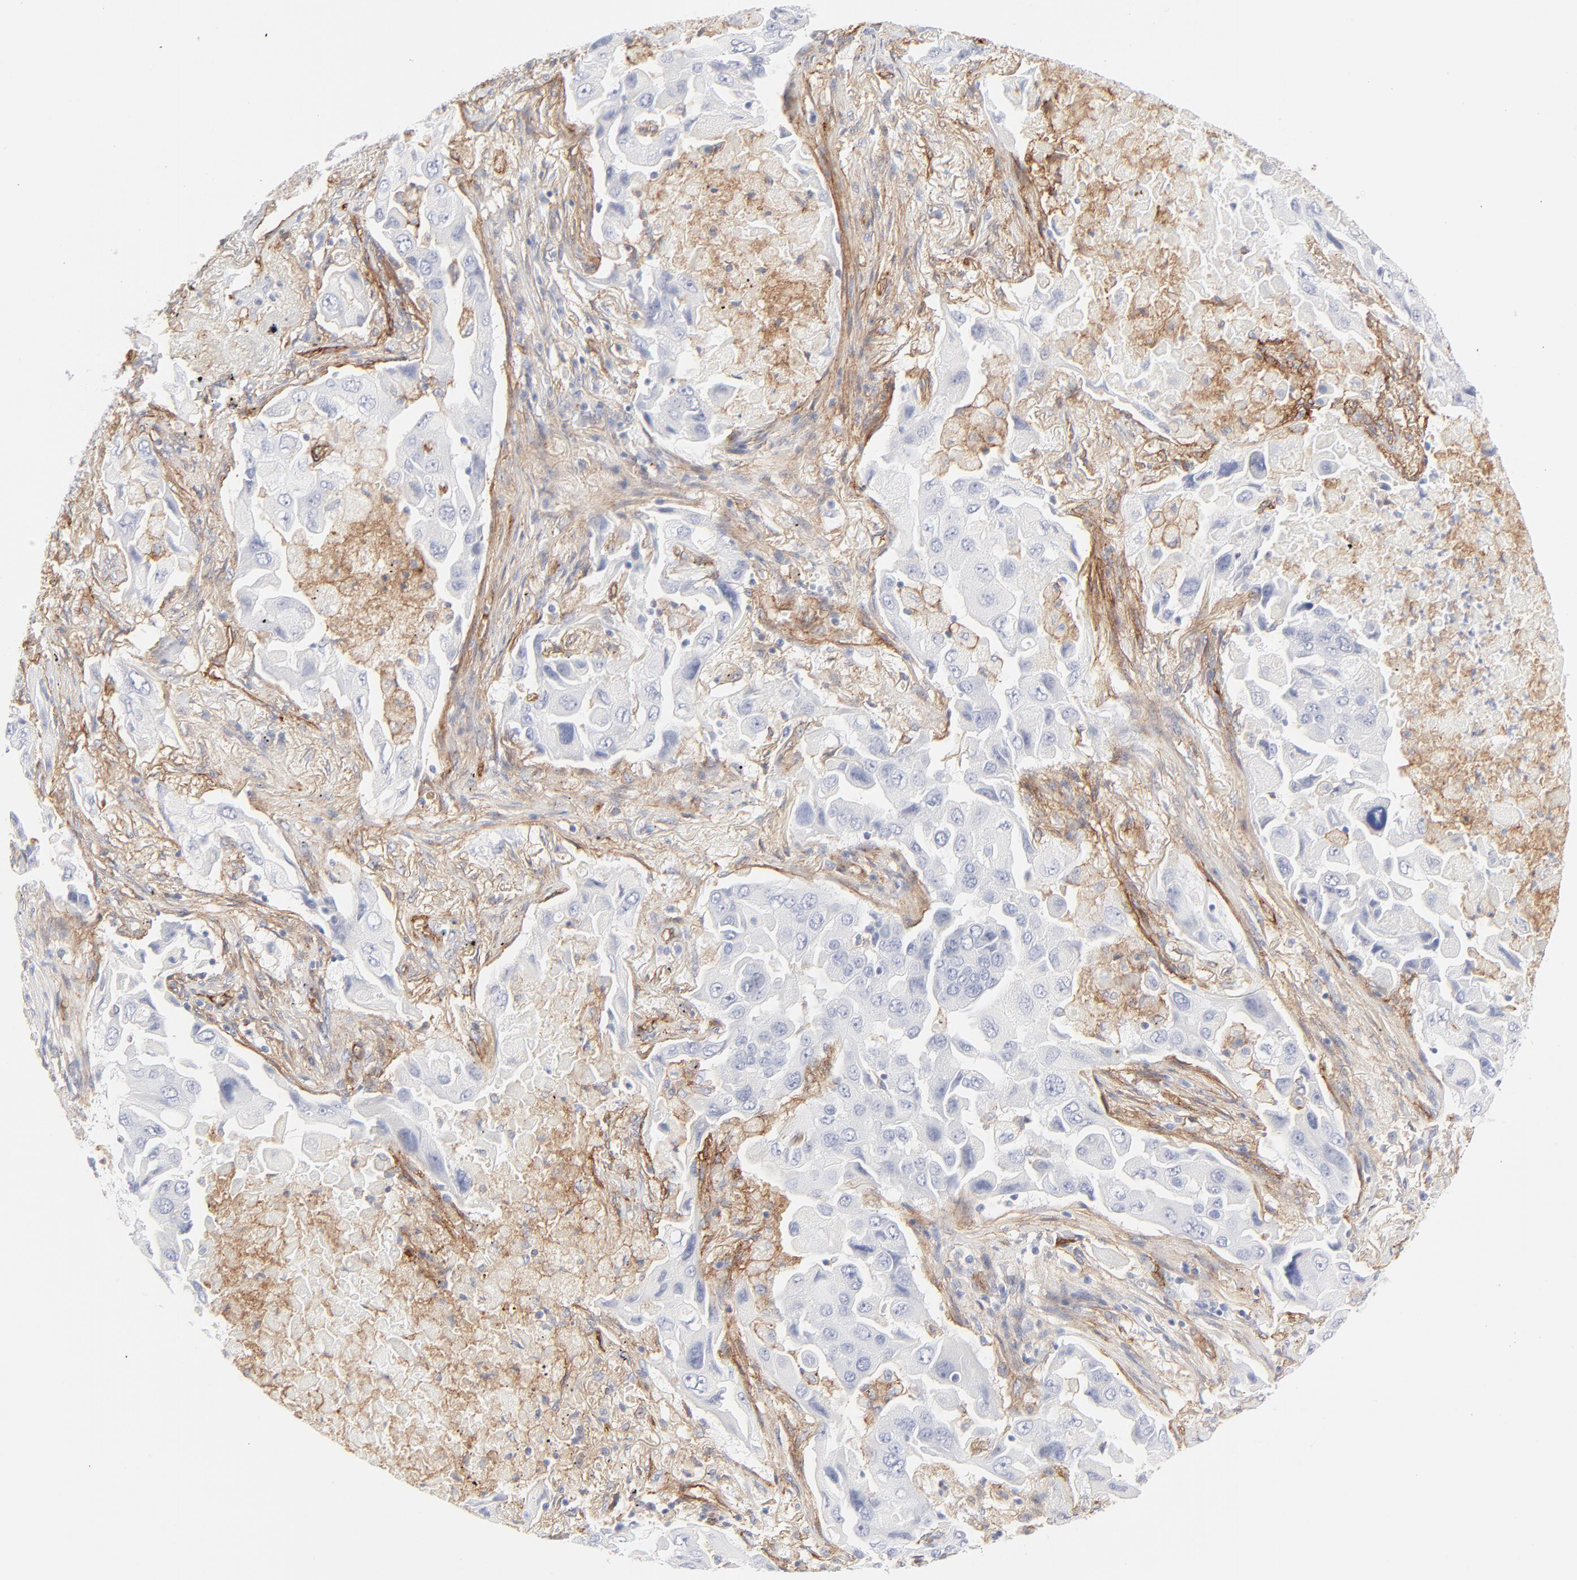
{"staining": {"intensity": "negative", "quantity": "none", "location": "none"}, "tissue": "lung cancer", "cell_type": "Tumor cells", "image_type": "cancer", "snomed": [{"axis": "morphology", "description": "Adenocarcinoma, NOS"}, {"axis": "topography", "description": "Lung"}], "caption": "Tumor cells show no significant protein staining in lung adenocarcinoma.", "gene": "ITGA5", "patient": {"sex": "female", "age": 65}}